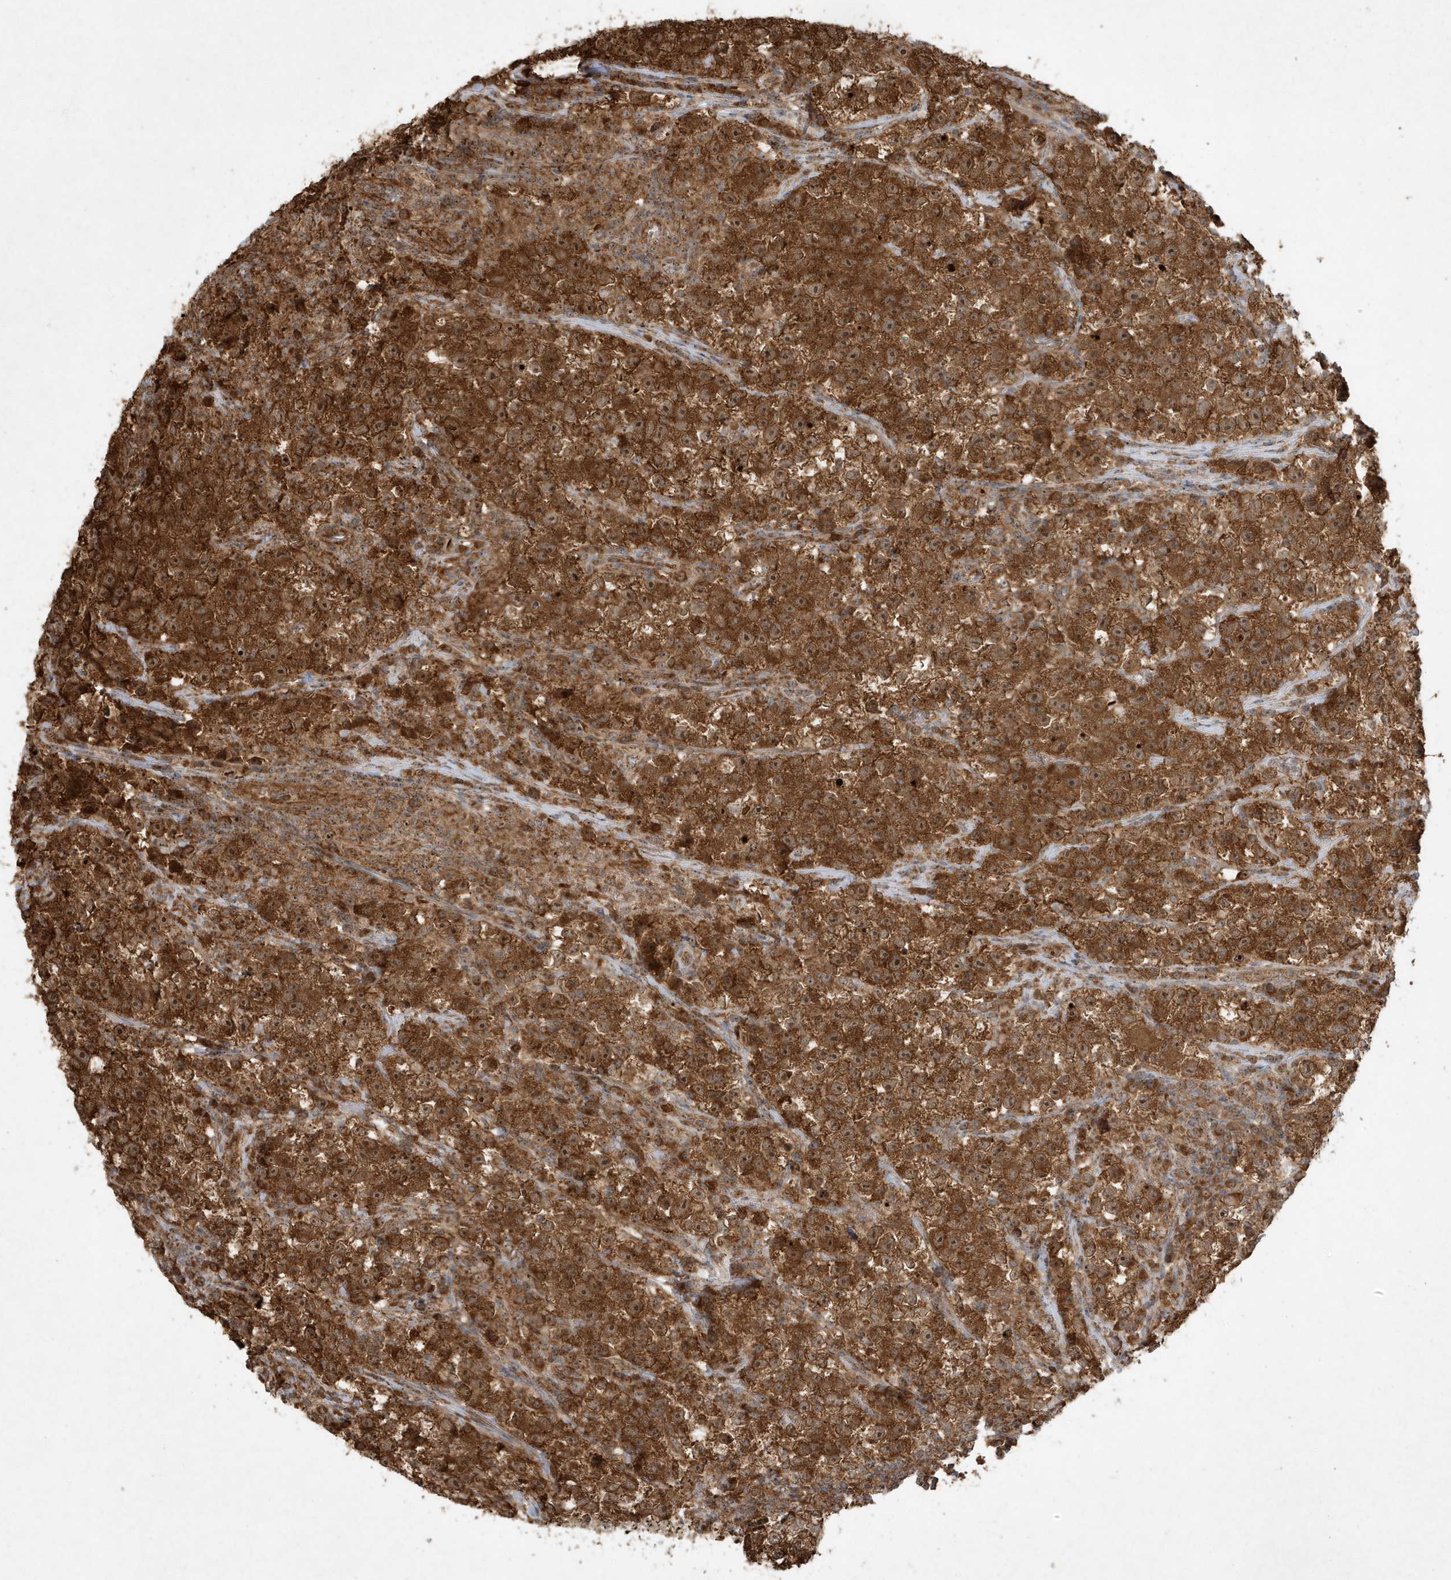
{"staining": {"intensity": "strong", "quantity": ">75%", "location": "cytoplasmic/membranous,nuclear"}, "tissue": "testis cancer", "cell_type": "Tumor cells", "image_type": "cancer", "snomed": [{"axis": "morphology", "description": "Seminoma, NOS"}, {"axis": "topography", "description": "Testis"}], "caption": "Testis cancer stained with DAB (3,3'-diaminobenzidine) immunohistochemistry (IHC) exhibits high levels of strong cytoplasmic/membranous and nuclear positivity in approximately >75% of tumor cells.", "gene": "ABCB9", "patient": {"sex": "male", "age": 22}}